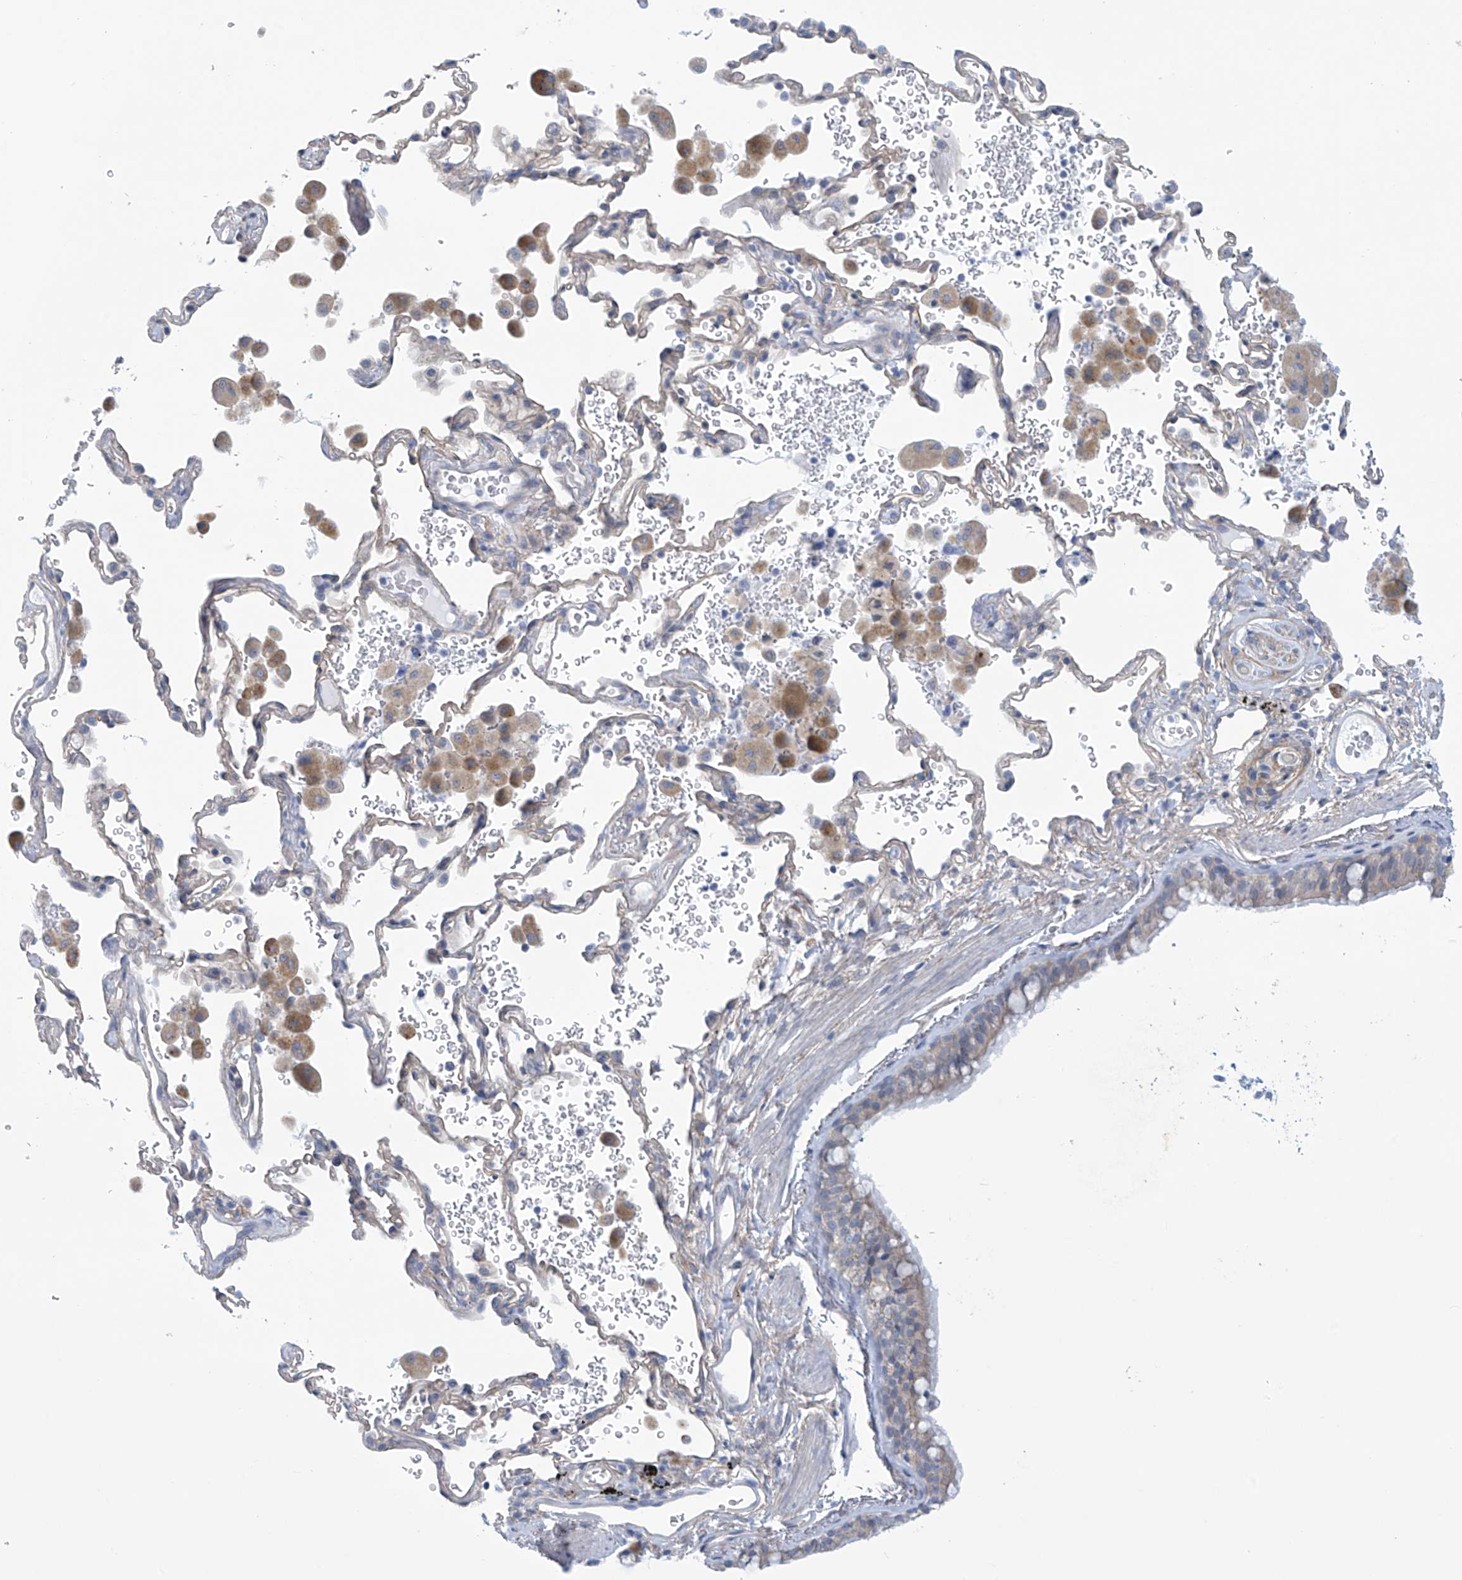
{"staining": {"intensity": "weak", "quantity": "<25%", "location": "cytoplasmic/membranous"}, "tissue": "bronchus", "cell_type": "Respiratory epithelial cells", "image_type": "normal", "snomed": [{"axis": "morphology", "description": "Normal tissue, NOS"}, {"axis": "morphology", "description": "Adenocarcinoma, NOS"}, {"axis": "topography", "description": "Bronchus"}, {"axis": "topography", "description": "Lung"}], "caption": "This is a micrograph of immunohistochemistry staining of unremarkable bronchus, which shows no positivity in respiratory epithelial cells.", "gene": "ABHD13", "patient": {"sex": "male", "age": 54}}